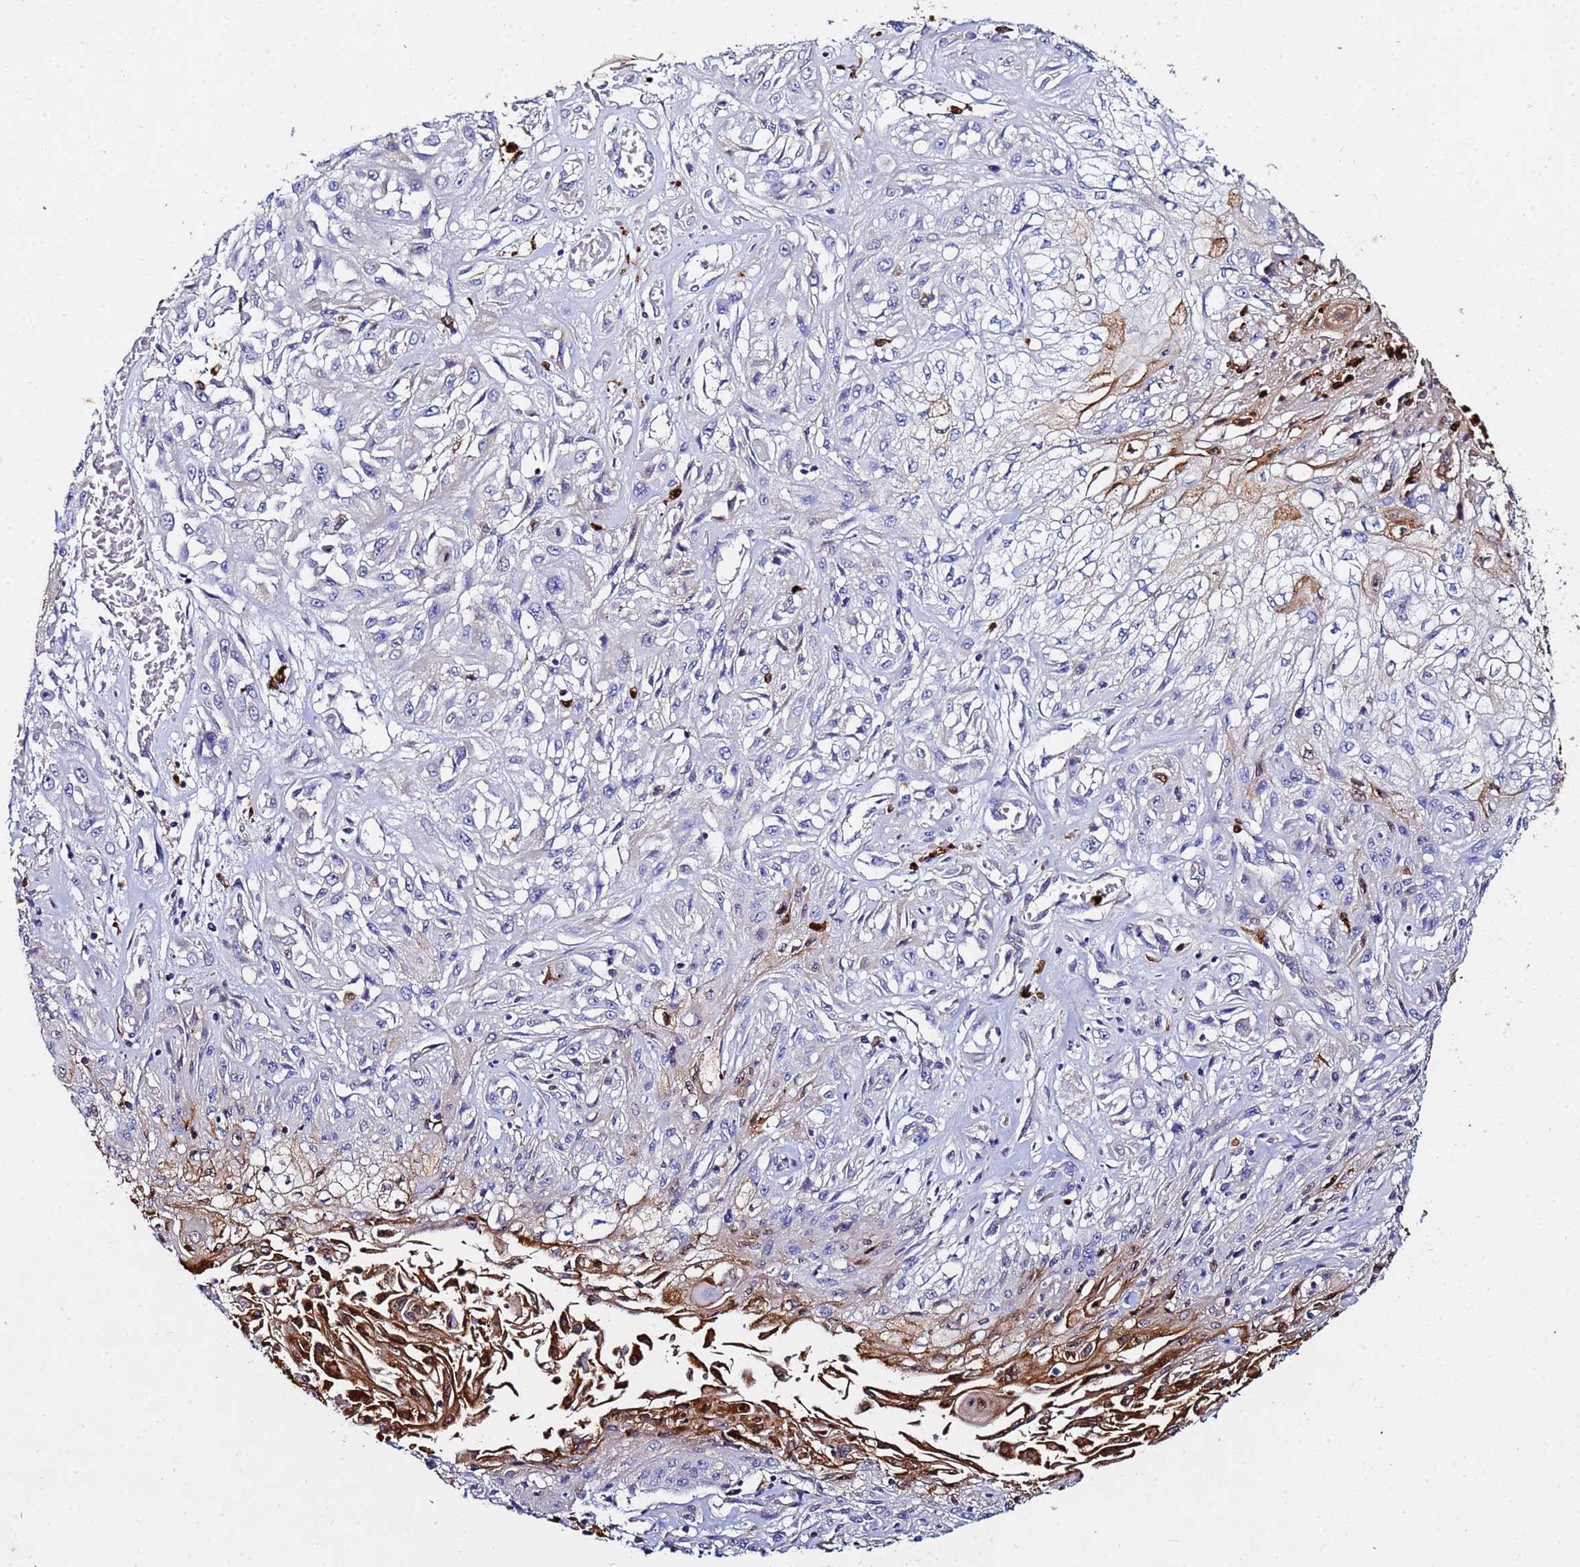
{"staining": {"intensity": "moderate", "quantity": "<25%", "location": "cytoplasmic/membranous"}, "tissue": "skin cancer", "cell_type": "Tumor cells", "image_type": "cancer", "snomed": [{"axis": "morphology", "description": "Squamous cell carcinoma, NOS"}, {"axis": "morphology", "description": "Squamous cell carcinoma, metastatic, NOS"}, {"axis": "topography", "description": "Skin"}, {"axis": "topography", "description": "Lymph node"}], "caption": "Squamous cell carcinoma (skin) stained with a protein marker exhibits moderate staining in tumor cells.", "gene": "TUBAL3", "patient": {"sex": "male", "age": 75}}